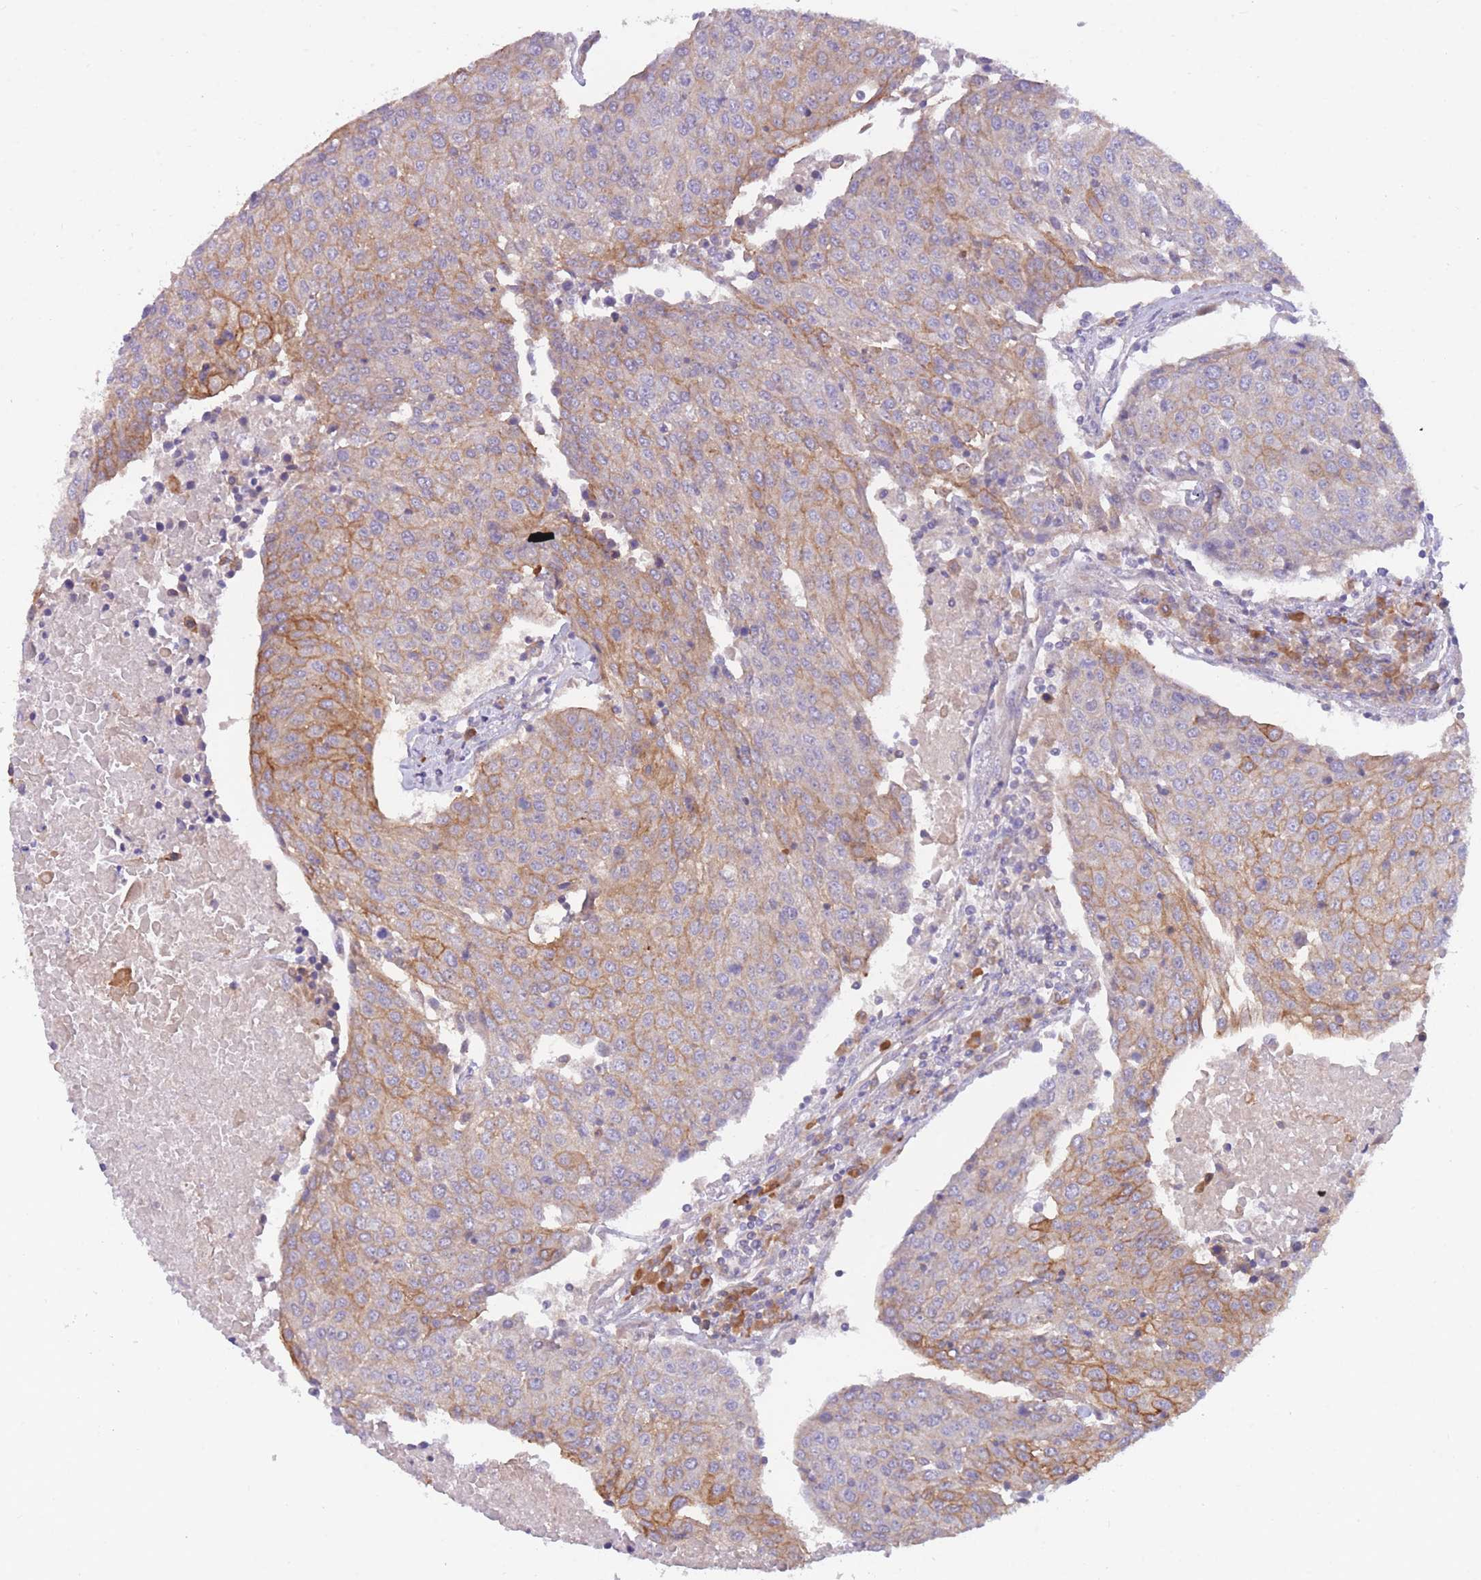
{"staining": {"intensity": "moderate", "quantity": "25%-75%", "location": "cytoplasmic/membranous"}, "tissue": "urothelial cancer", "cell_type": "Tumor cells", "image_type": "cancer", "snomed": [{"axis": "morphology", "description": "Urothelial carcinoma, High grade"}, {"axis": "topography", "description": "Urinary bladder"}], "caption": "The histopathology image reveals staining of urothelial cancer, revealing moderate cytoplasmic/membranous protein expression (brown color) within tumor cells.", "gene": "WDR93", "patient": {"sex": "female", "age": 85}}